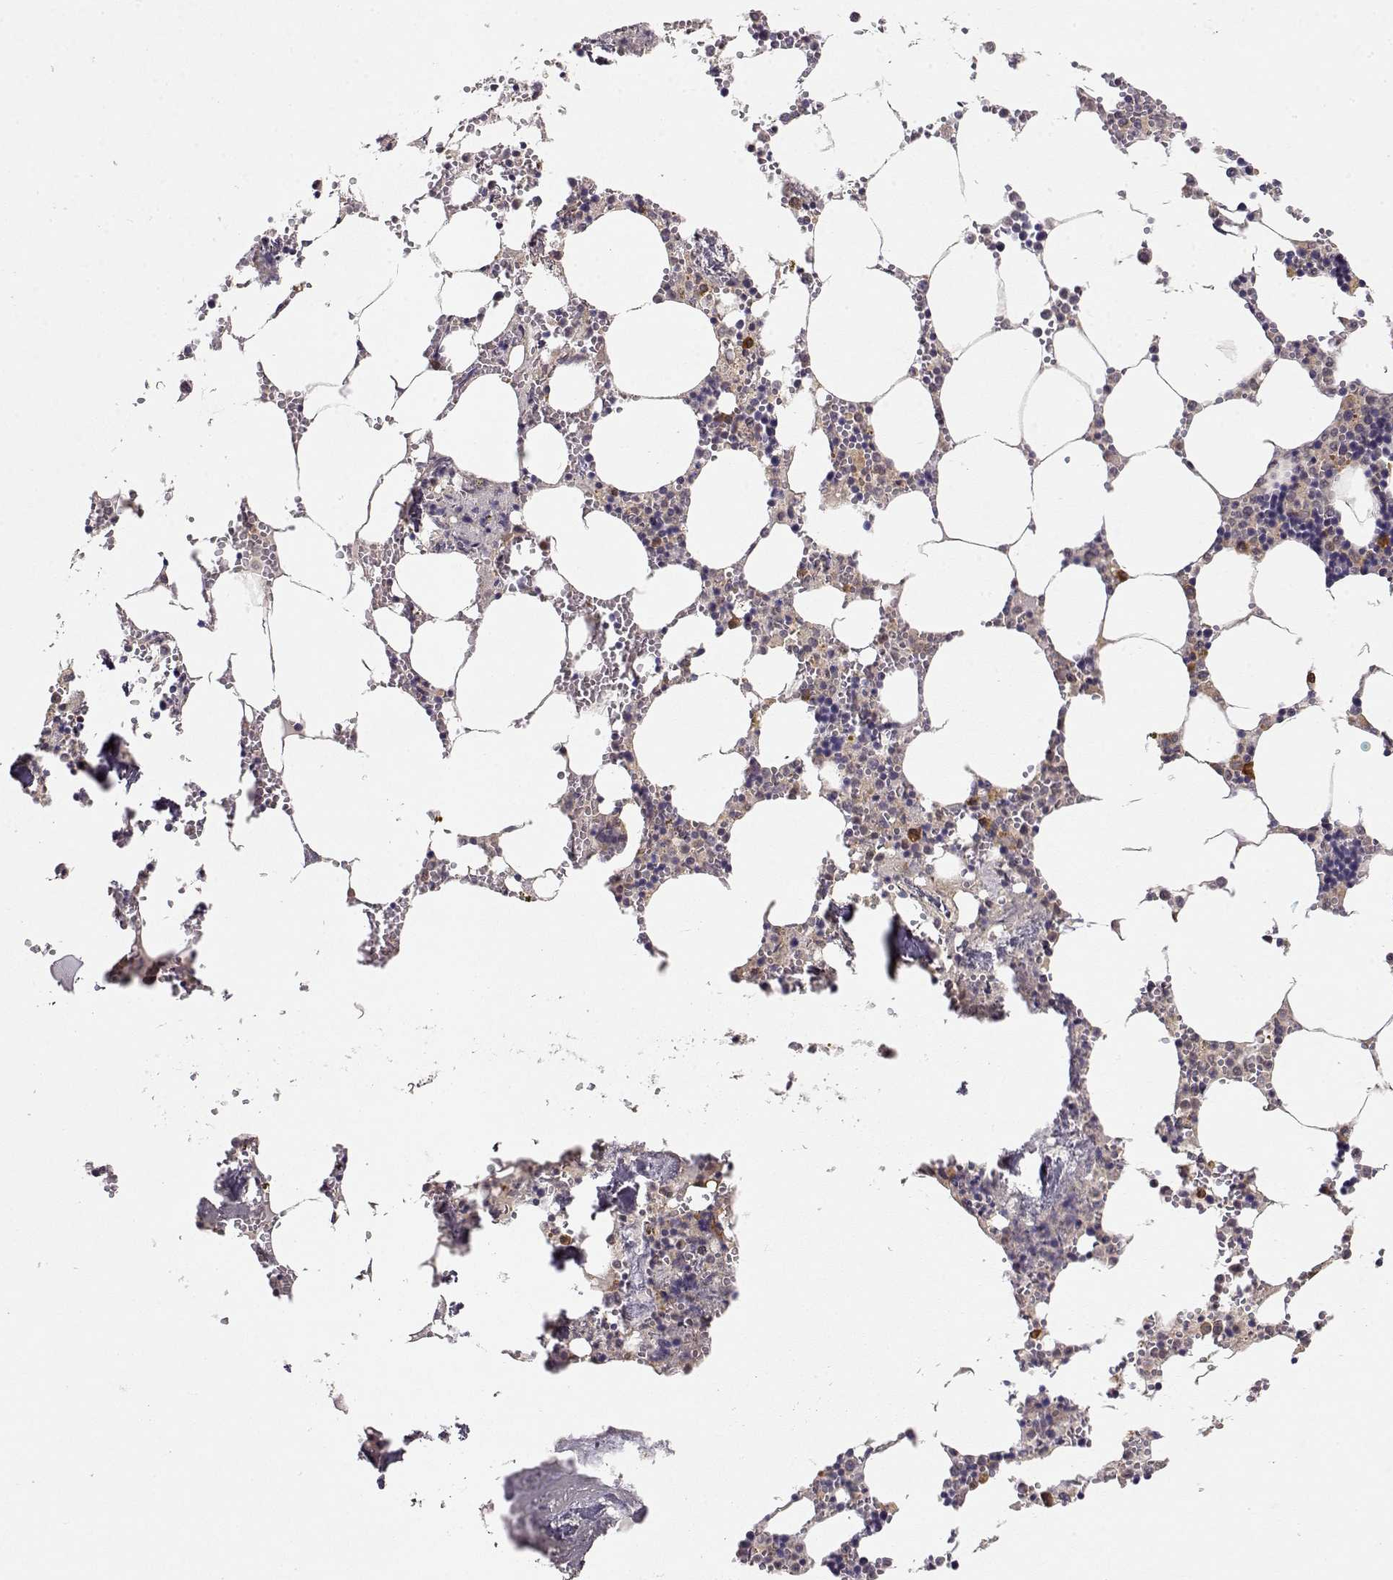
{"staining": {"intensity": "strong", "quantity": "<25%", "location": "cytoplasmic/membranous"}, "tissue": "bone marrow", "cell_type": "Hematopoietic cells", "image_type": "normal", "snomed": [{"axis": "morphology", "description": "Normal tissue, NOS"}, {"axis": "topography", "description": "Bone marrow"}], "caption": "Immunohistochemistry staining of normal bone marrow, which reveals medium levels of strong cytoplasmic/membranous positivity in approximately <25% of hematopoietic cells indicating strong cytoplasmic/membranous protein staining. The staining was performed using DAB (3,3'-diaminobenzidine) (brown) for protein detection and nuclei were counterstained in hematoxylin (blue).", "gene": "ERGIC2", "patient": {"sex": "male", "age": 54}}